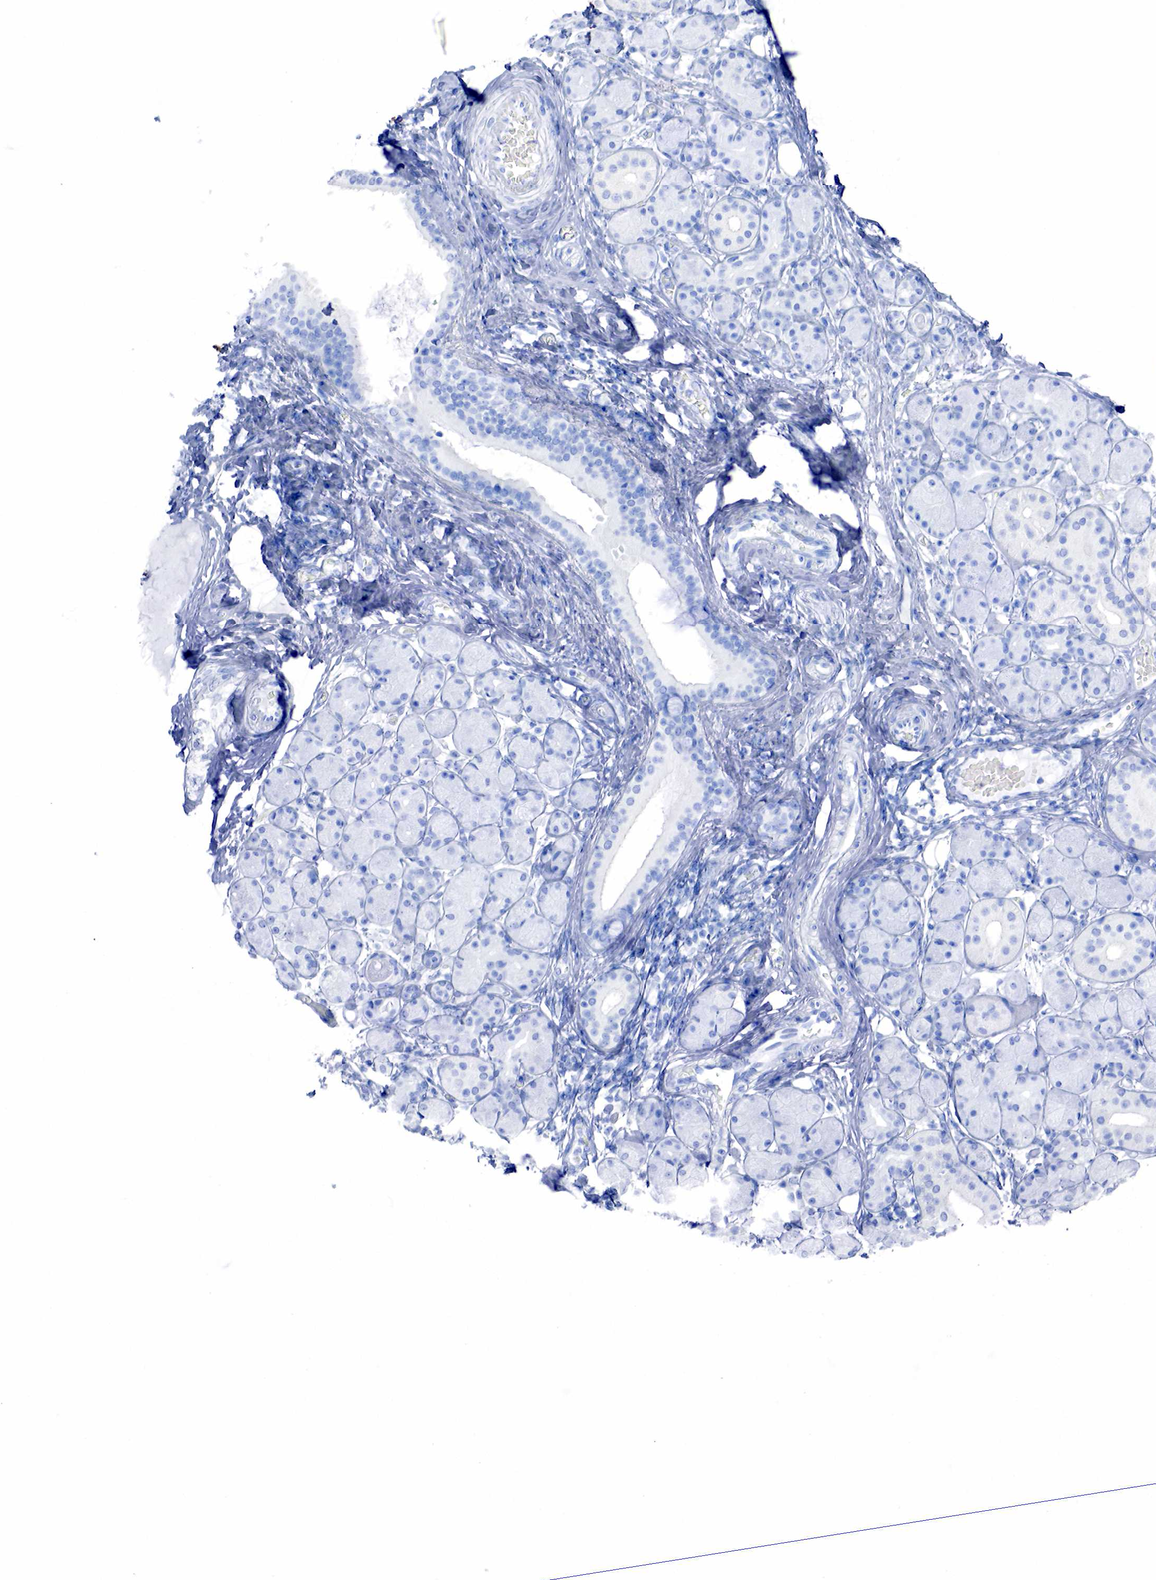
{"staining": {"intensity": "negative", "quantity": "none", "location": "none"}, "tissue": "salivary gland", "cell_type": "Glandular cells", "image_type": "normal", "snomed": [{"axis": "morphology", "description": "Normal tissue, NOS"}, {"axis": "topography", "description": "Salivary gland"}, {"axis": "topography", "description": "Peripheral nerve tissue"}], "caption": "This is an IHC image of benign salivary gland. There is no positivity in glandular cells.", "gene": "ESR1", "patient": {"sex": "male", "age": 62}}